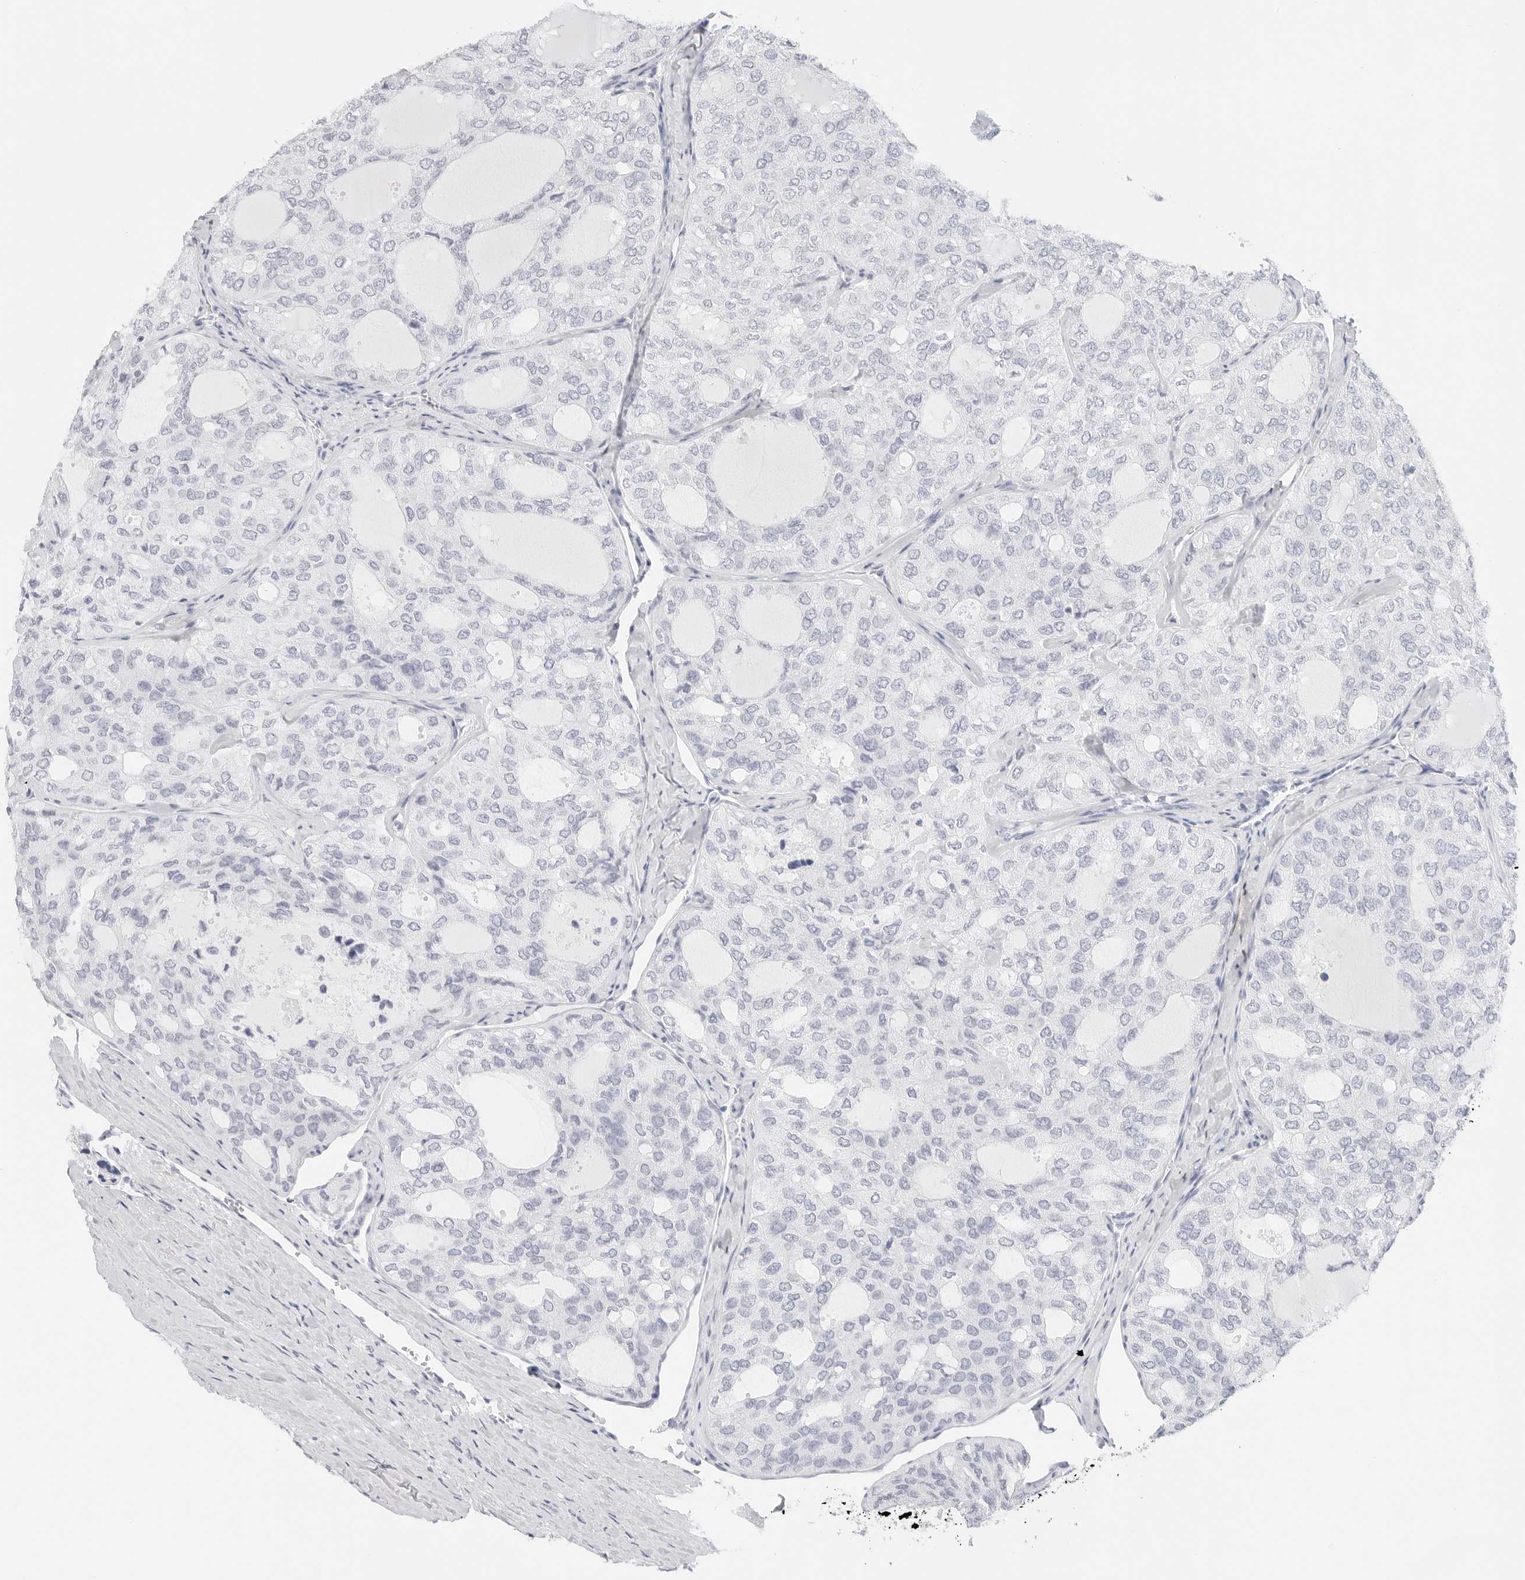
{"staining": {"intensity": "negative", "quantity": "none", "location": "none"}, "tissue": "thyroid cancer", "cell_type": "Tumor cells", "image_type": "cancer", "snomed": [{"axis": "morphology", "description": "Follicular adenoma carcinoma, NOS"}, {"axis": "topography", "description": "Thyroid gland"}], "caption": "There is no significant staining in tumor cells of thyroid cancer.", "gene": "TFF2", "patient": {"sex": "male", "age": 75}}